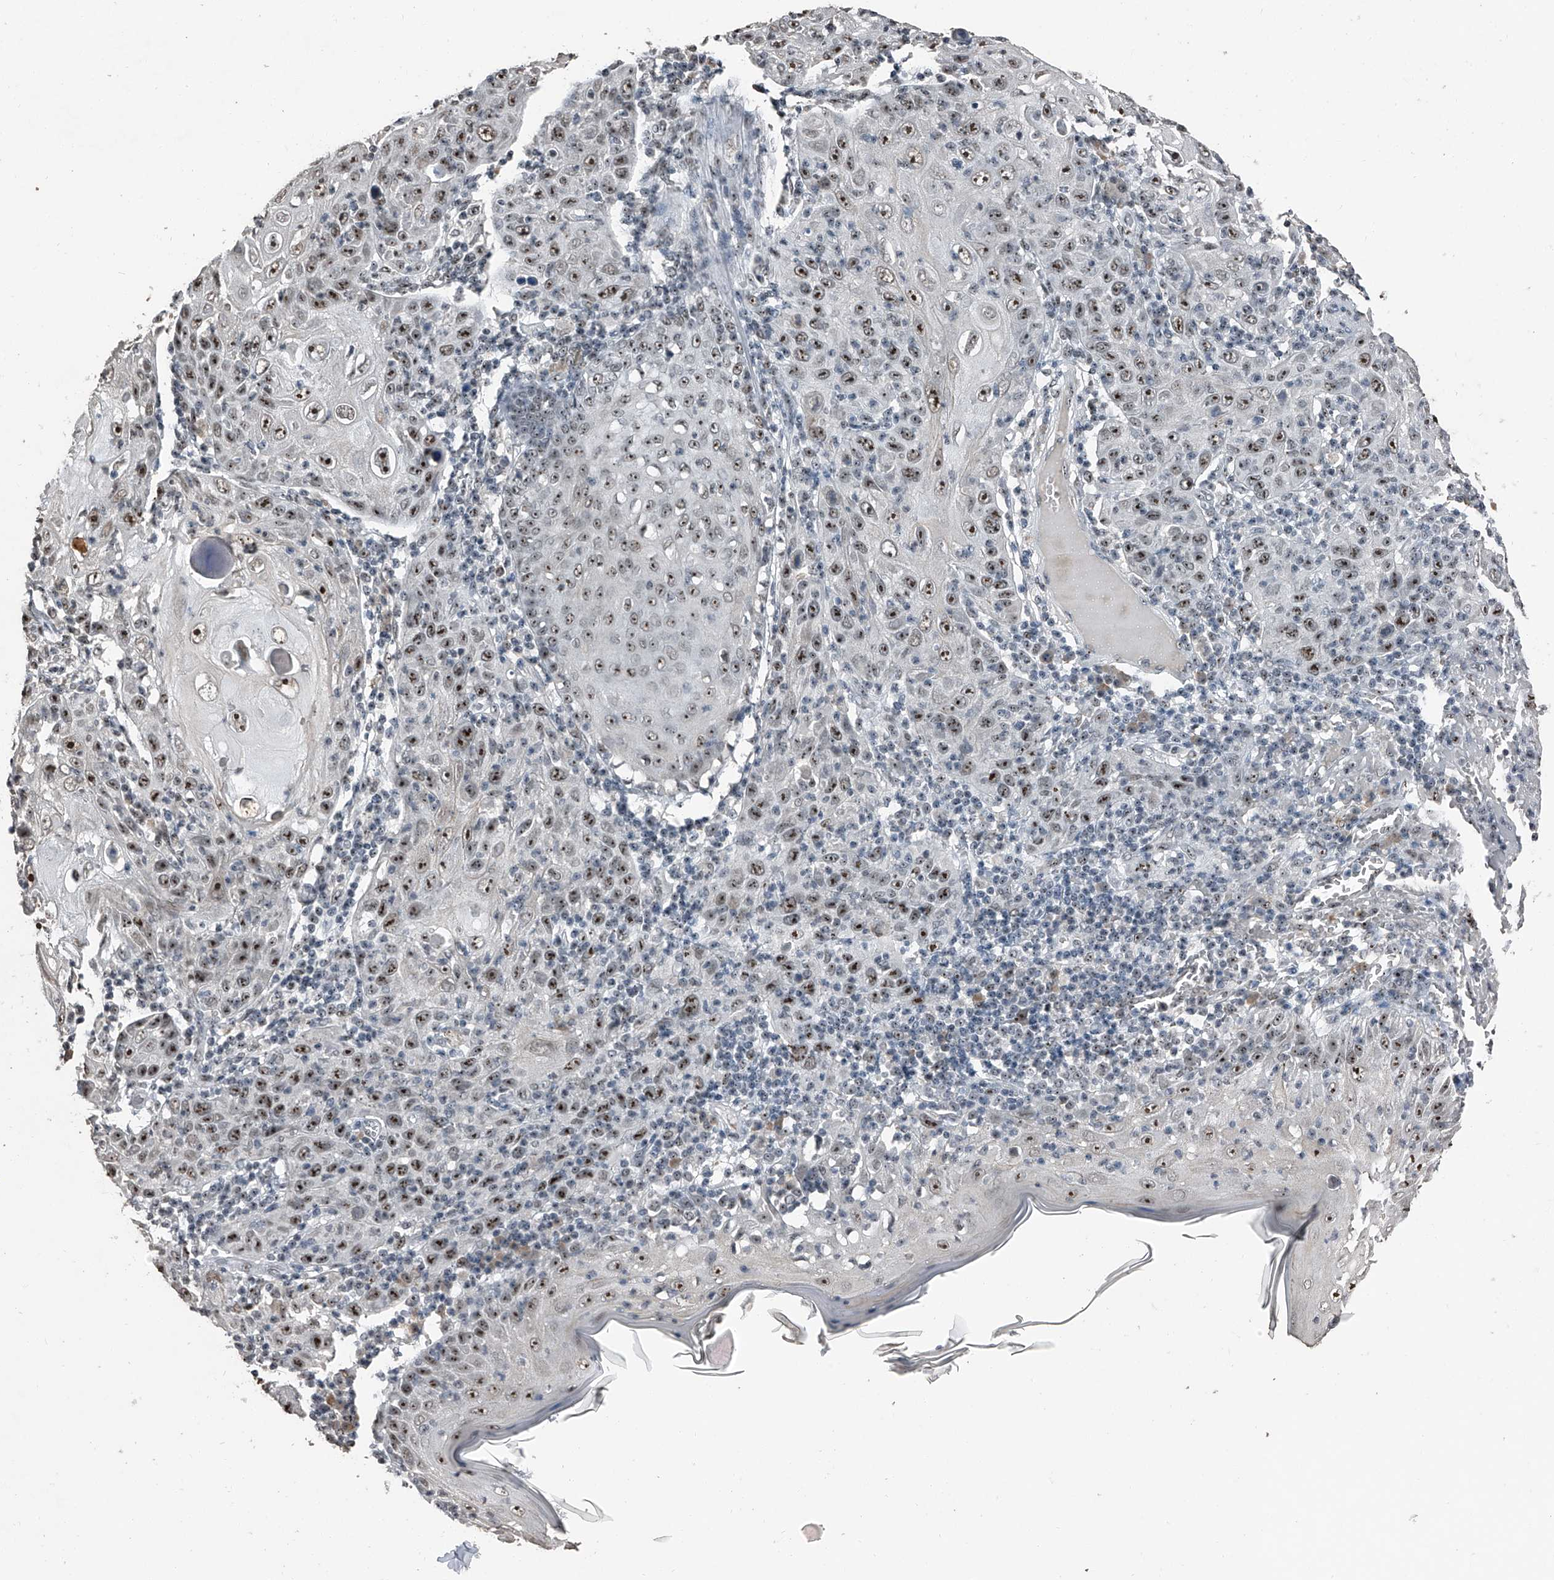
{"staining": {"intensity": "moderate", "quantity": ">75%", "location": "nuclear"}, "tissue": "skin cancer", "cell_type": "Tumor cells", "image_type": "cancer", "snomed": [{"axis": "morphology", "description": "Squamous cell carcinoma, NOS"}, {"axis": "topography", "description": "Skin"}], "caption": "Immunohistochemistry of human skin cancer (squamous cell carcinoma) displays medium levels of moderate nuclear expression in approximately >75% of tumor cells. Ihc stains the protein in brown and the nuclei are stained blue.", "gene": "TCOF1", "patient": {"sex": "female", "age": 88}}